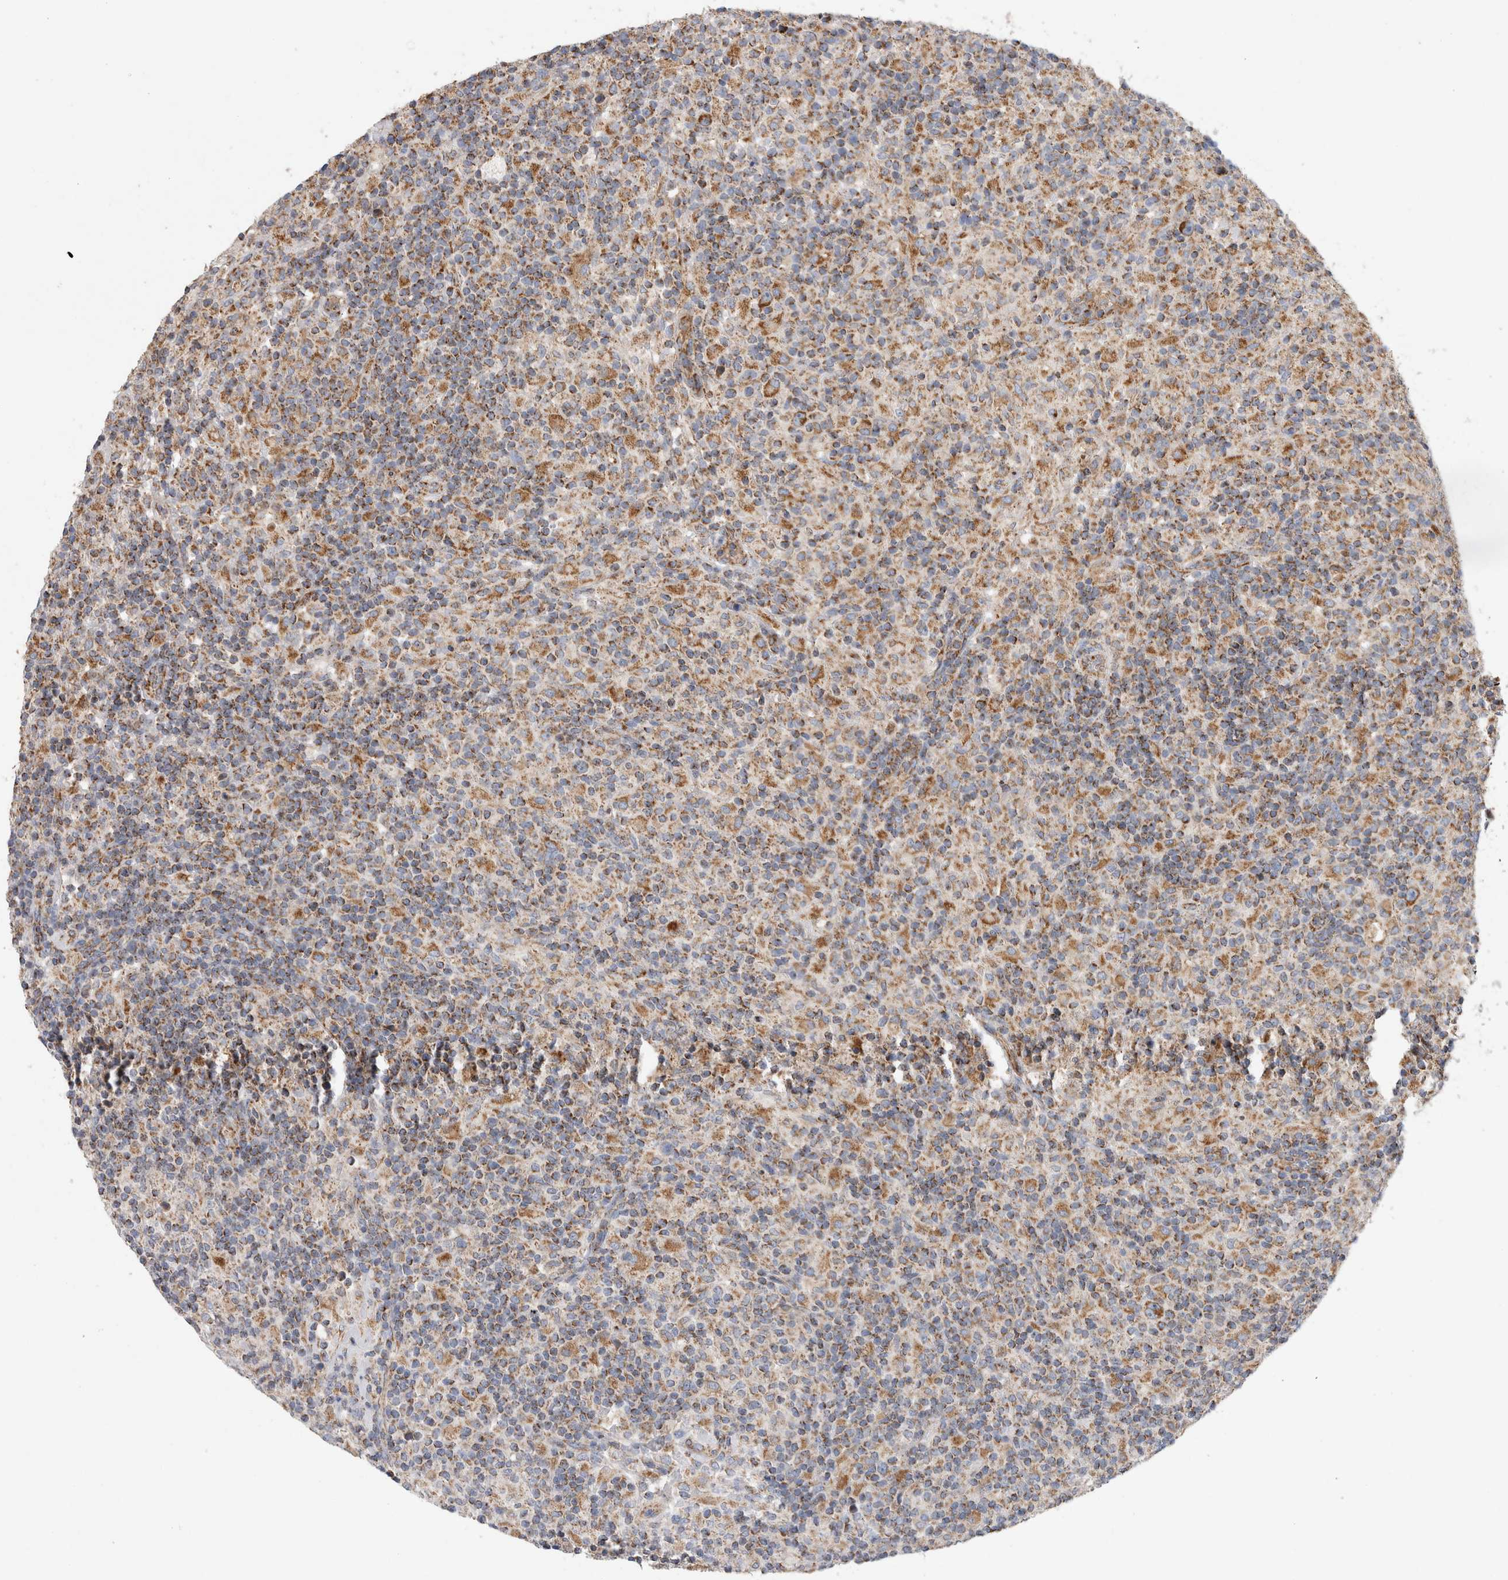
{"staining": {"intensity": "moderate", "quantity": ">75%", "location": "cytoplasmic/membranous"}, "tissue": "lymphoma", "cell_type": "Tumor cells", "image_type": "cancer", "snomed": [{"axis": "morphology", "description": "Hodgkin's disease, NOS"}, {"axis": "topography", "description": "Lymph node"}], "caption": "This is a histology image of immunohistochemistry staining of Hodgkin's disease, which shows moderate staining in the cytoplasmic/membranous of tumor cells.", "gene": "IARS2", "patient": {"sex": "male", "age": 70}}